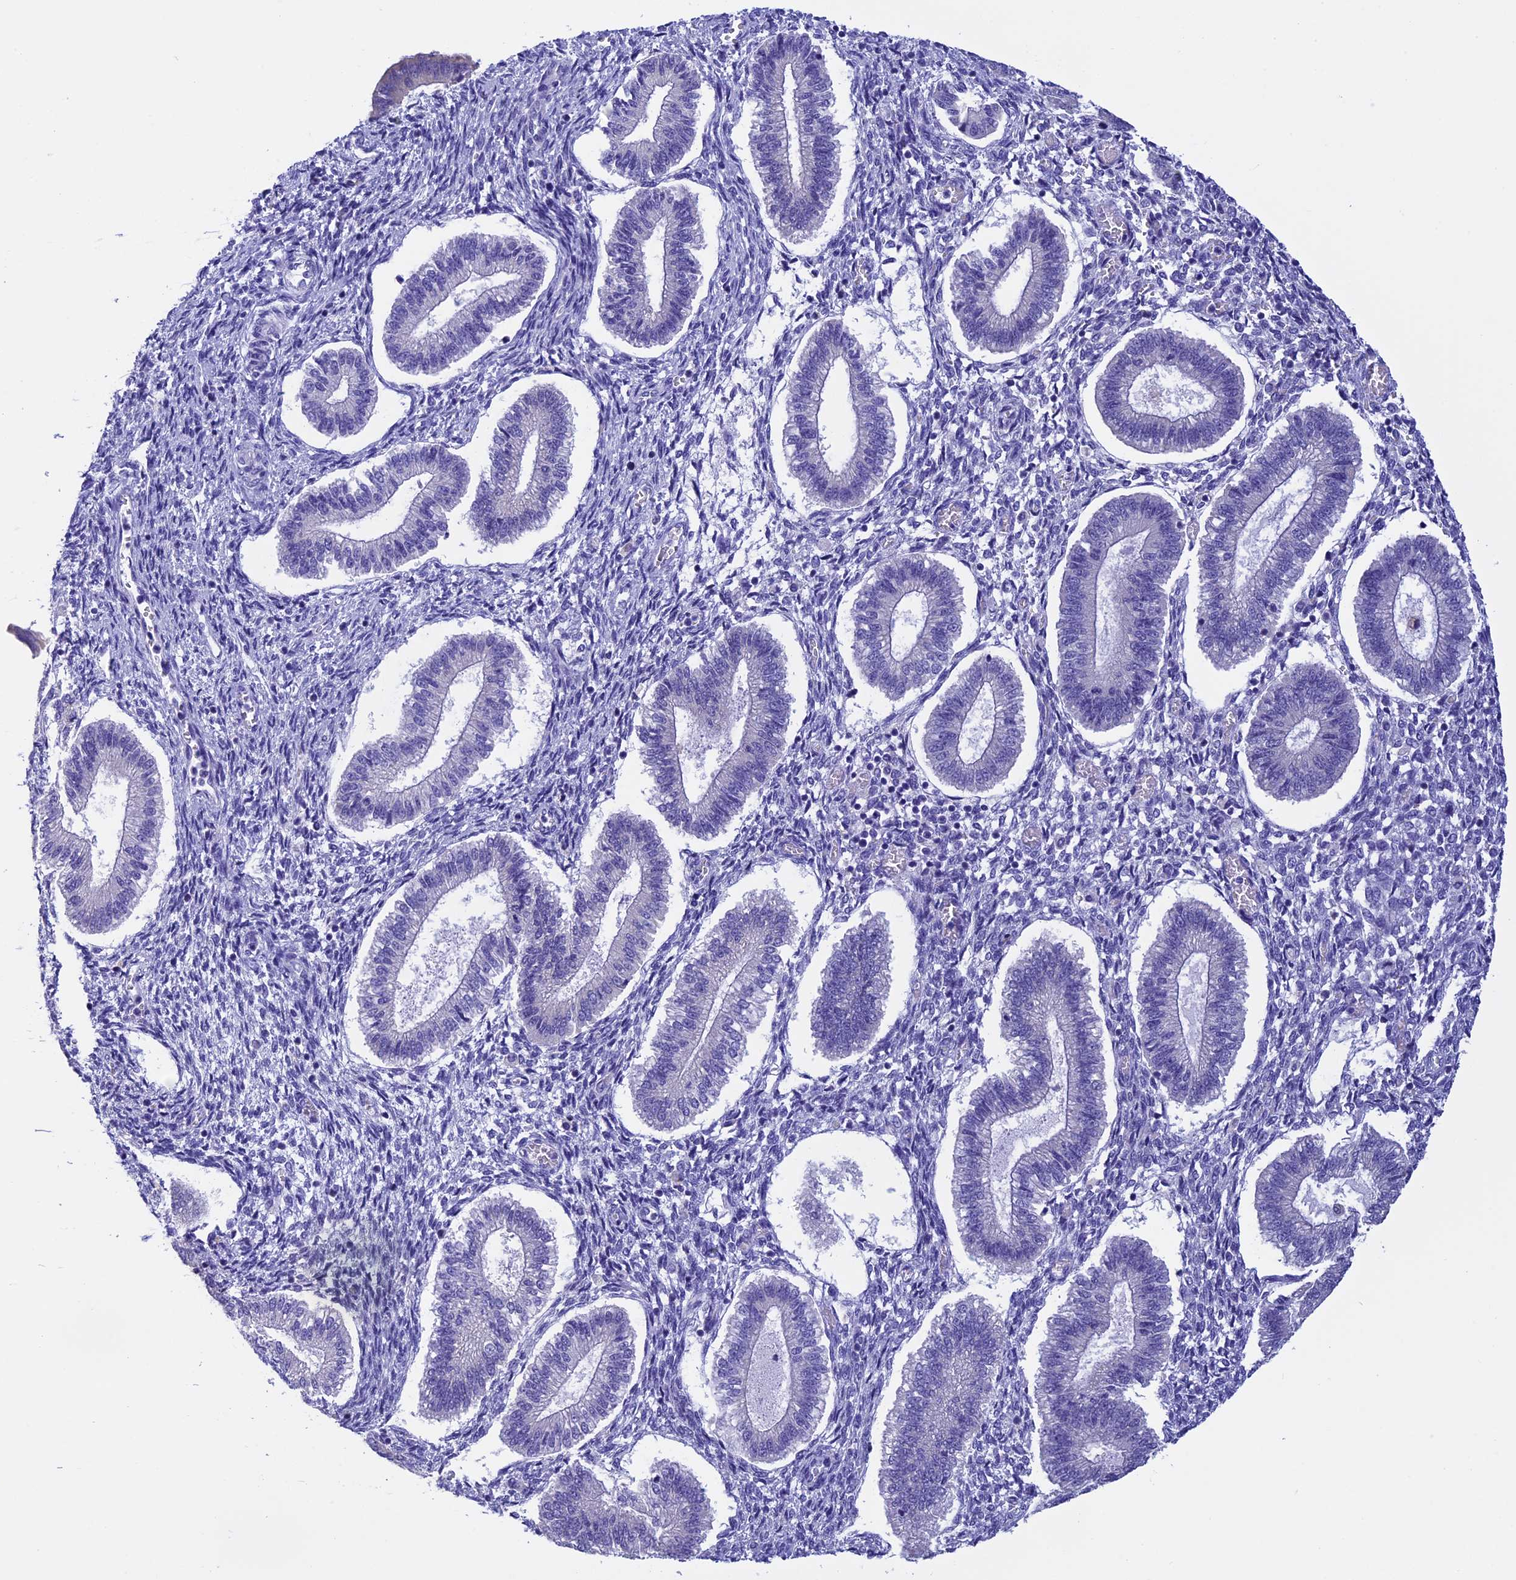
{"staining": {"intensity": "negative", "quantity": "none", "location": "none"}, "tissue": "endometrium", "cell_type": "Cells in endometrial stroma", "image_type": "normal", "snomed": [{"axis": "morphology", "description": "Normal tissue, NOS"}, {"axis": "topography", "description": "Endometrium"}], "caption": "Photomicrograph shows no protein staining in cells in endometrial stroma of unremarkable endometrium.", "gene": "SLC8B1", "patient": {"sex": "female", "age": 25}}